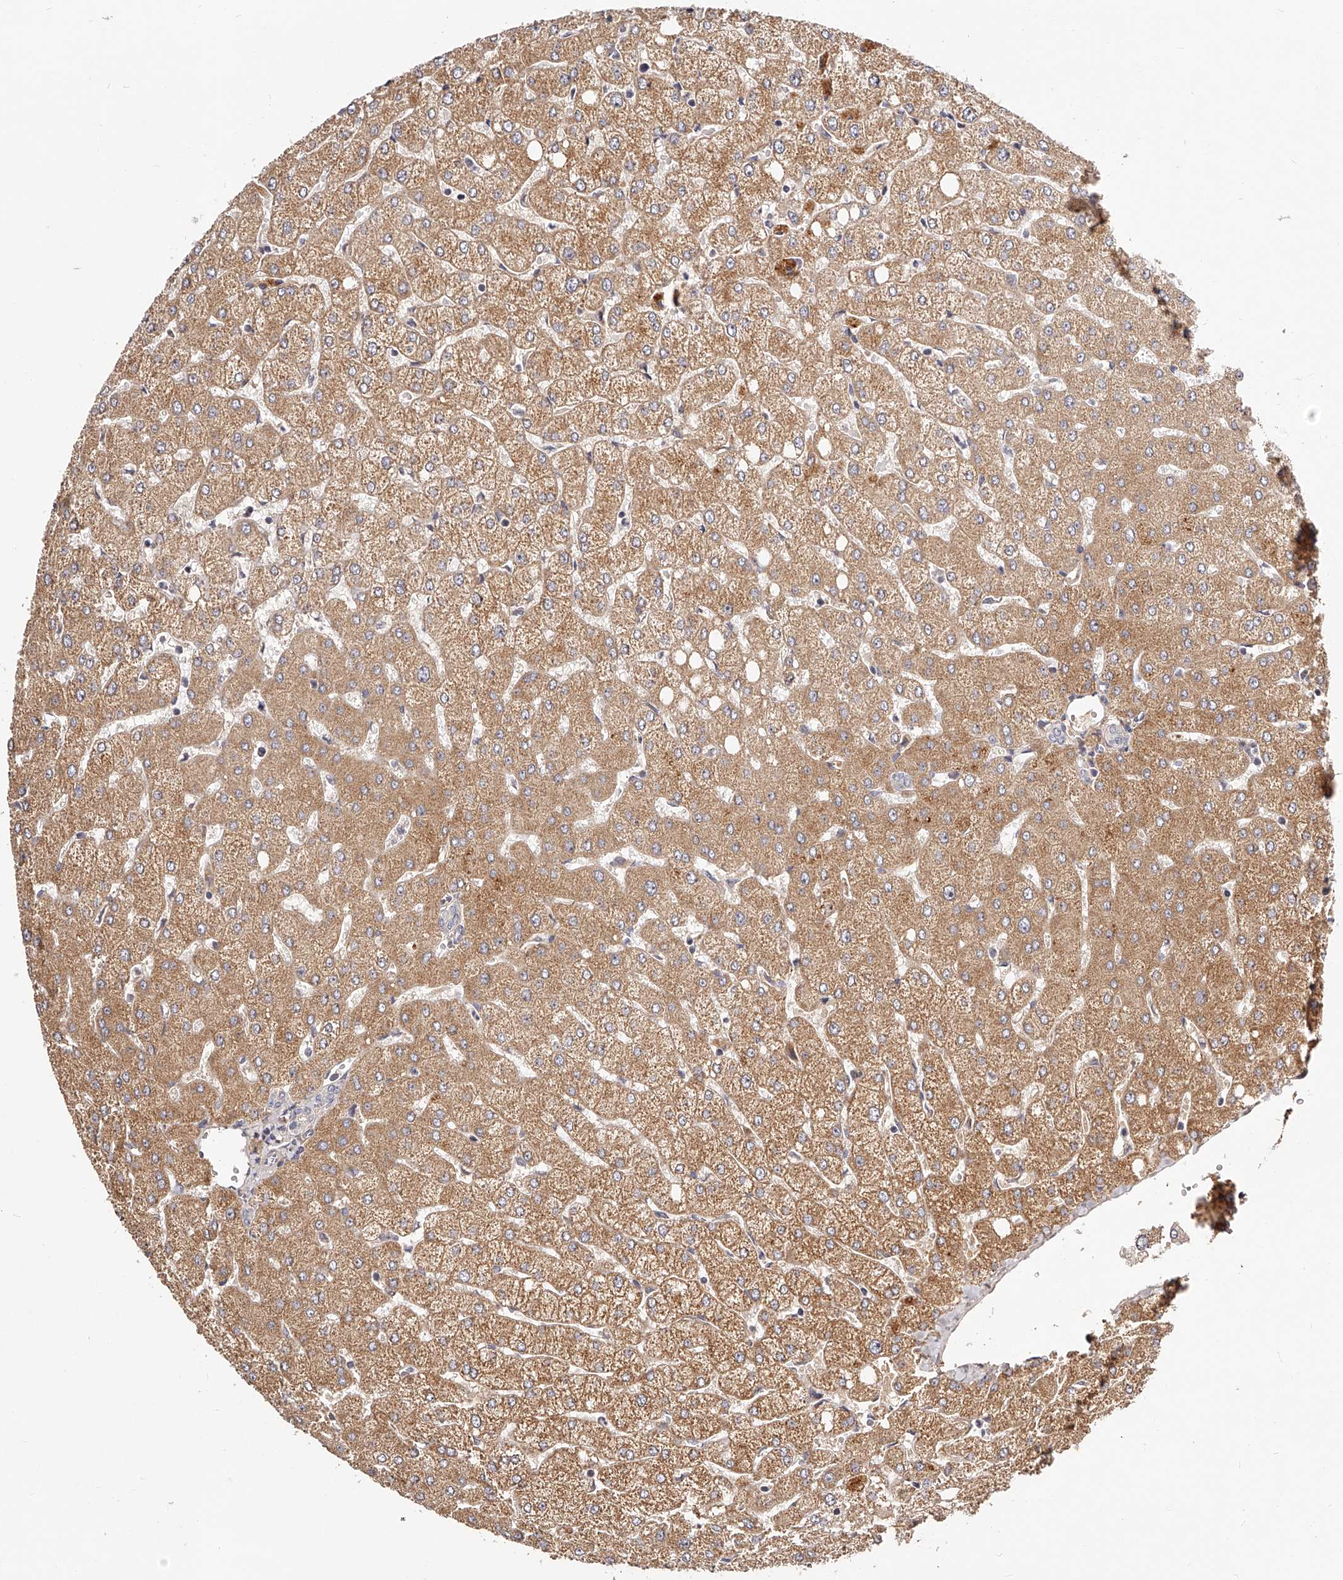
{"staining": {"intensity": "negative", "quantity": "none", "location": "none"}, "tissue": "liver", "cell_type": "Cholangiocytes", "image_type": "normal", "snomed": [{"axis": "morphology", "description": "Normal tissue, NOS"}, {"axis": "topography", "description": "Liver"}], "caption": "The immunohistochemistry micrograph has no significant staining in cholangiocytes of liver. Nuclei are stained in blue.", "gene": "ZNF502", "patient": {"sex": "female", "age": 54}}